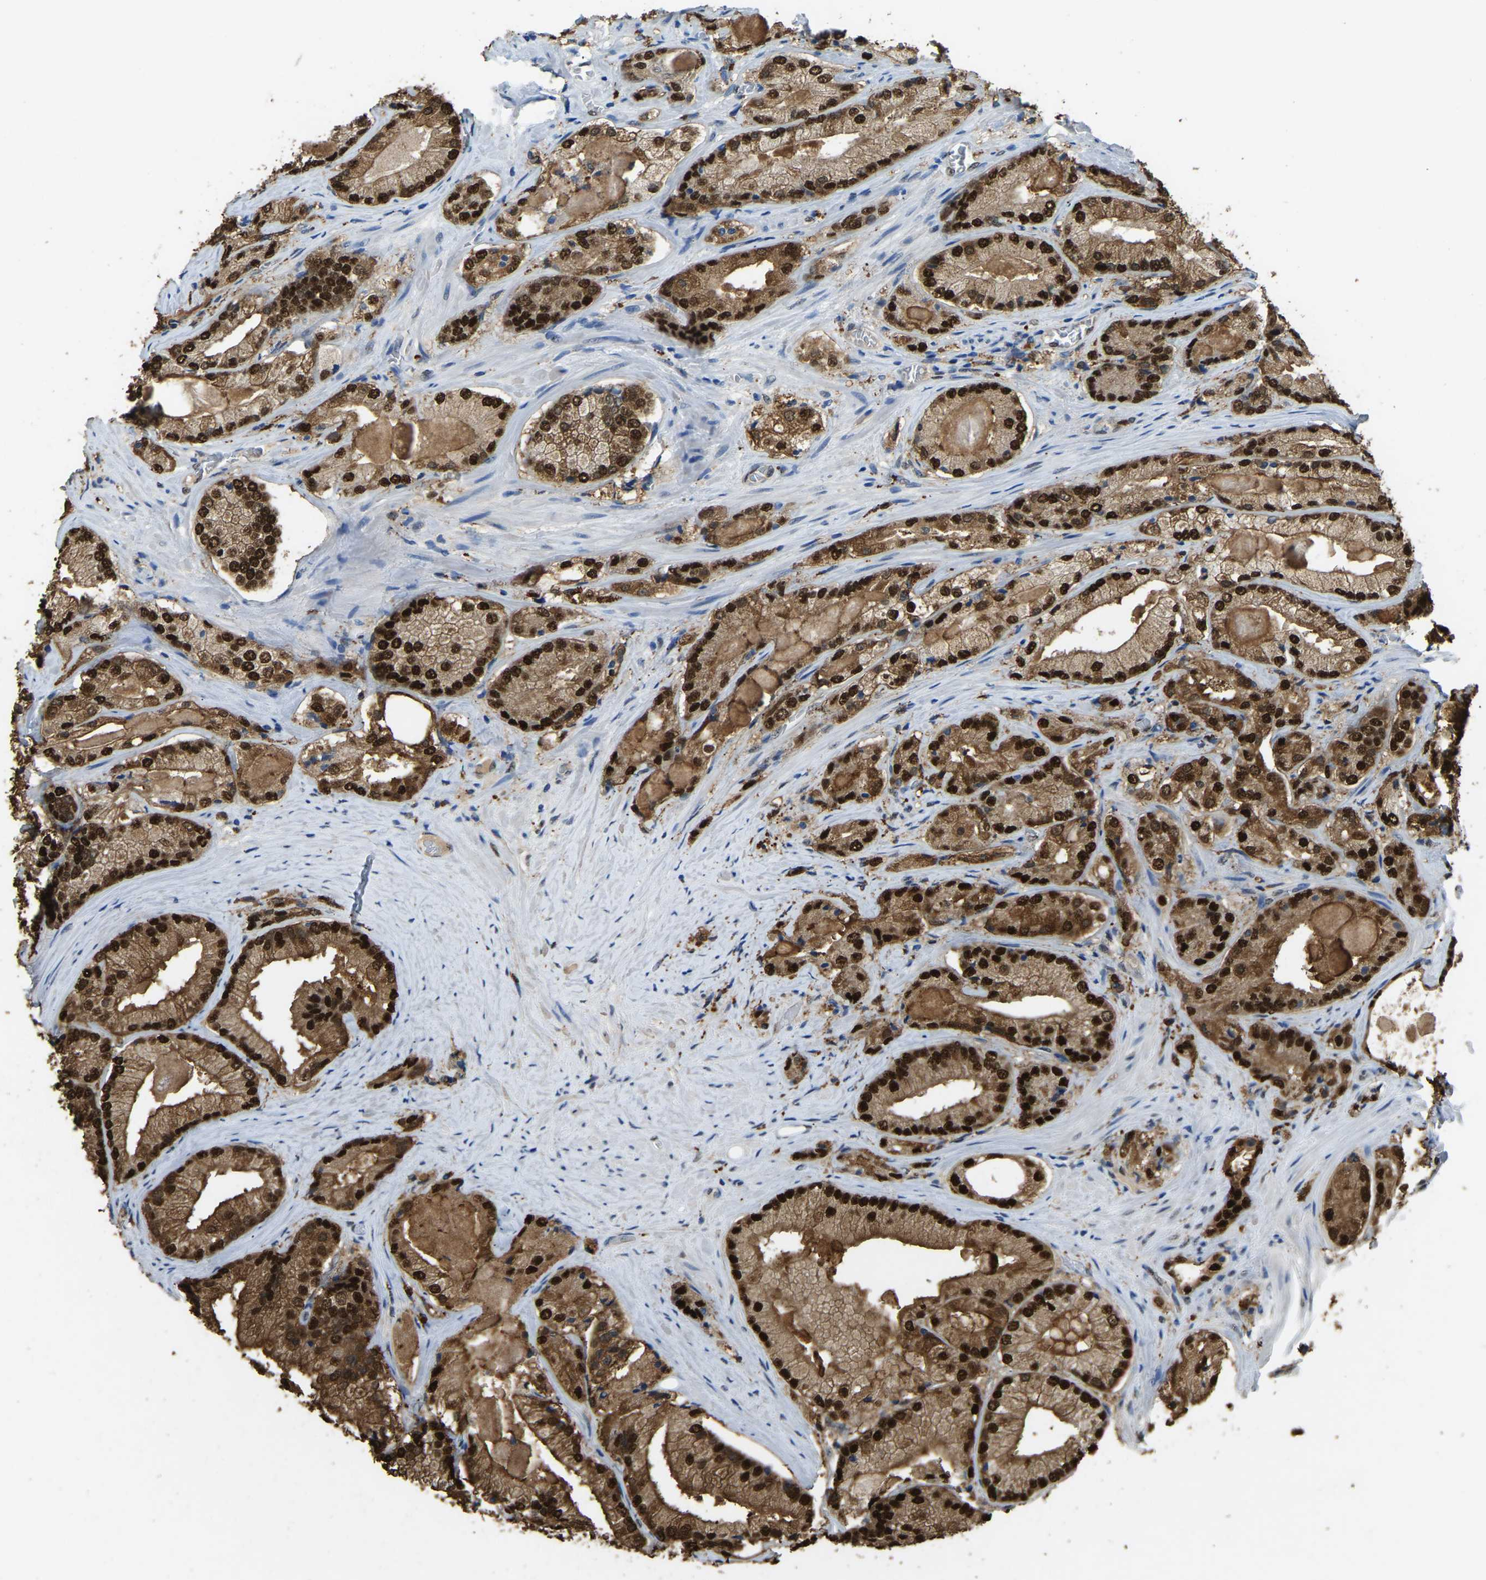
{"staining": {"intensity": "strong", "quantity": ">75%", "location": "cytoplasmic/membranous,nuclear"}, "tissue": "prostate cancer", "cell_type": "Tumor cells", "image_type": "cancer", "snomed": [{"axis": "morphology", "description": "Adenocarcinoma, Low grade"}, {"axis": "topography", "description": "Prostate"}], "caption": "The image displays staining of prostate cancer, revealing strong cytoplasmic/membranous and nuclear protein staining (brown color) within tumor cells.", "gene": "NANS", "patient": {"sex": "male", "age": 65}}